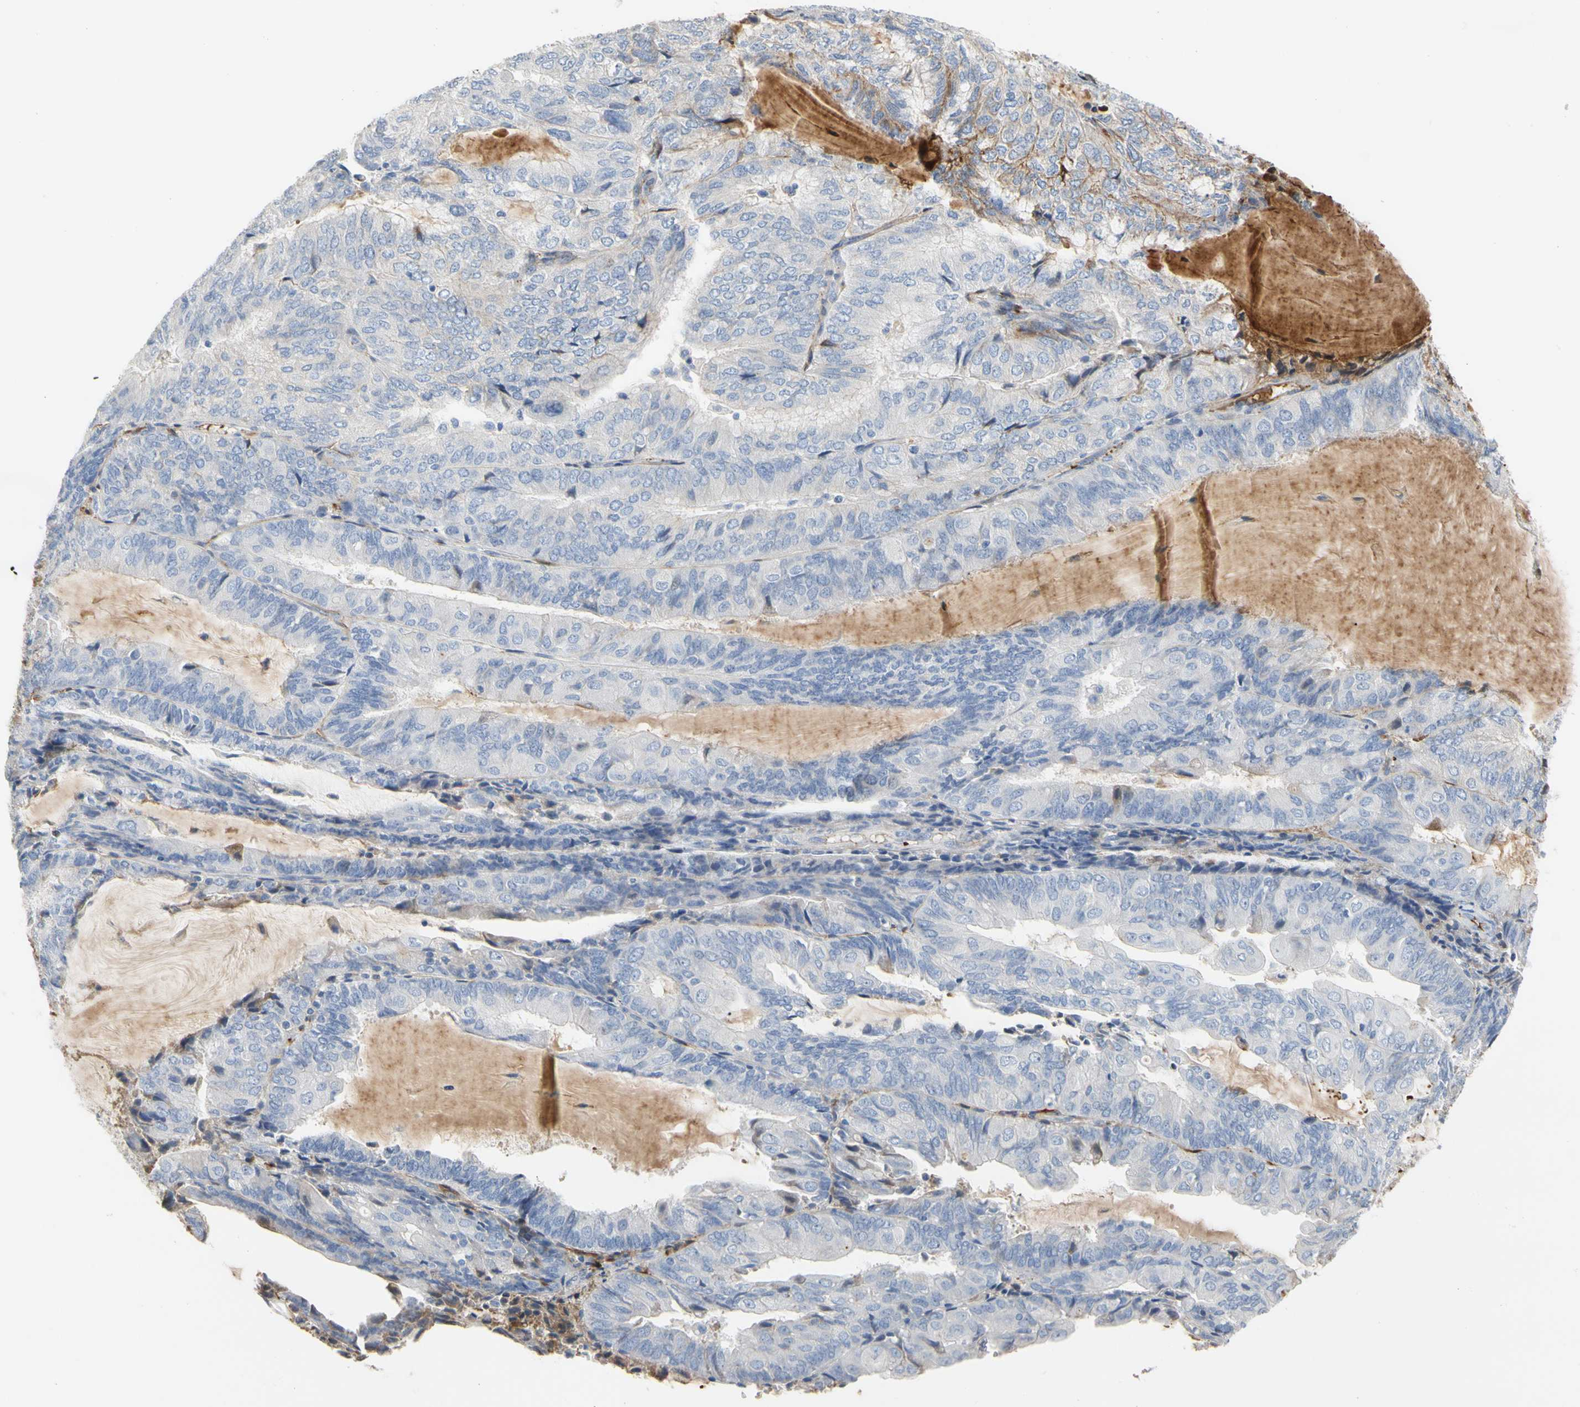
{"staining": {"intensity": "negative", "quantity": "none", "location": "none"}, "tissue": "endometrial cancer", "cell_type": "Tumor cells", "image_type": "cancer", "snomed": [{"axis": "morphology", "description": "Adenocarcinoma, NOS"}, {"axis": "topography", "description": "Endometrium"}], "caption": "This is an IHC photomicrograph of endometrial cancer. There is no staining in tumor cells.", "gene": "FGB", "patient": {"sex": "female", "age": 81}}